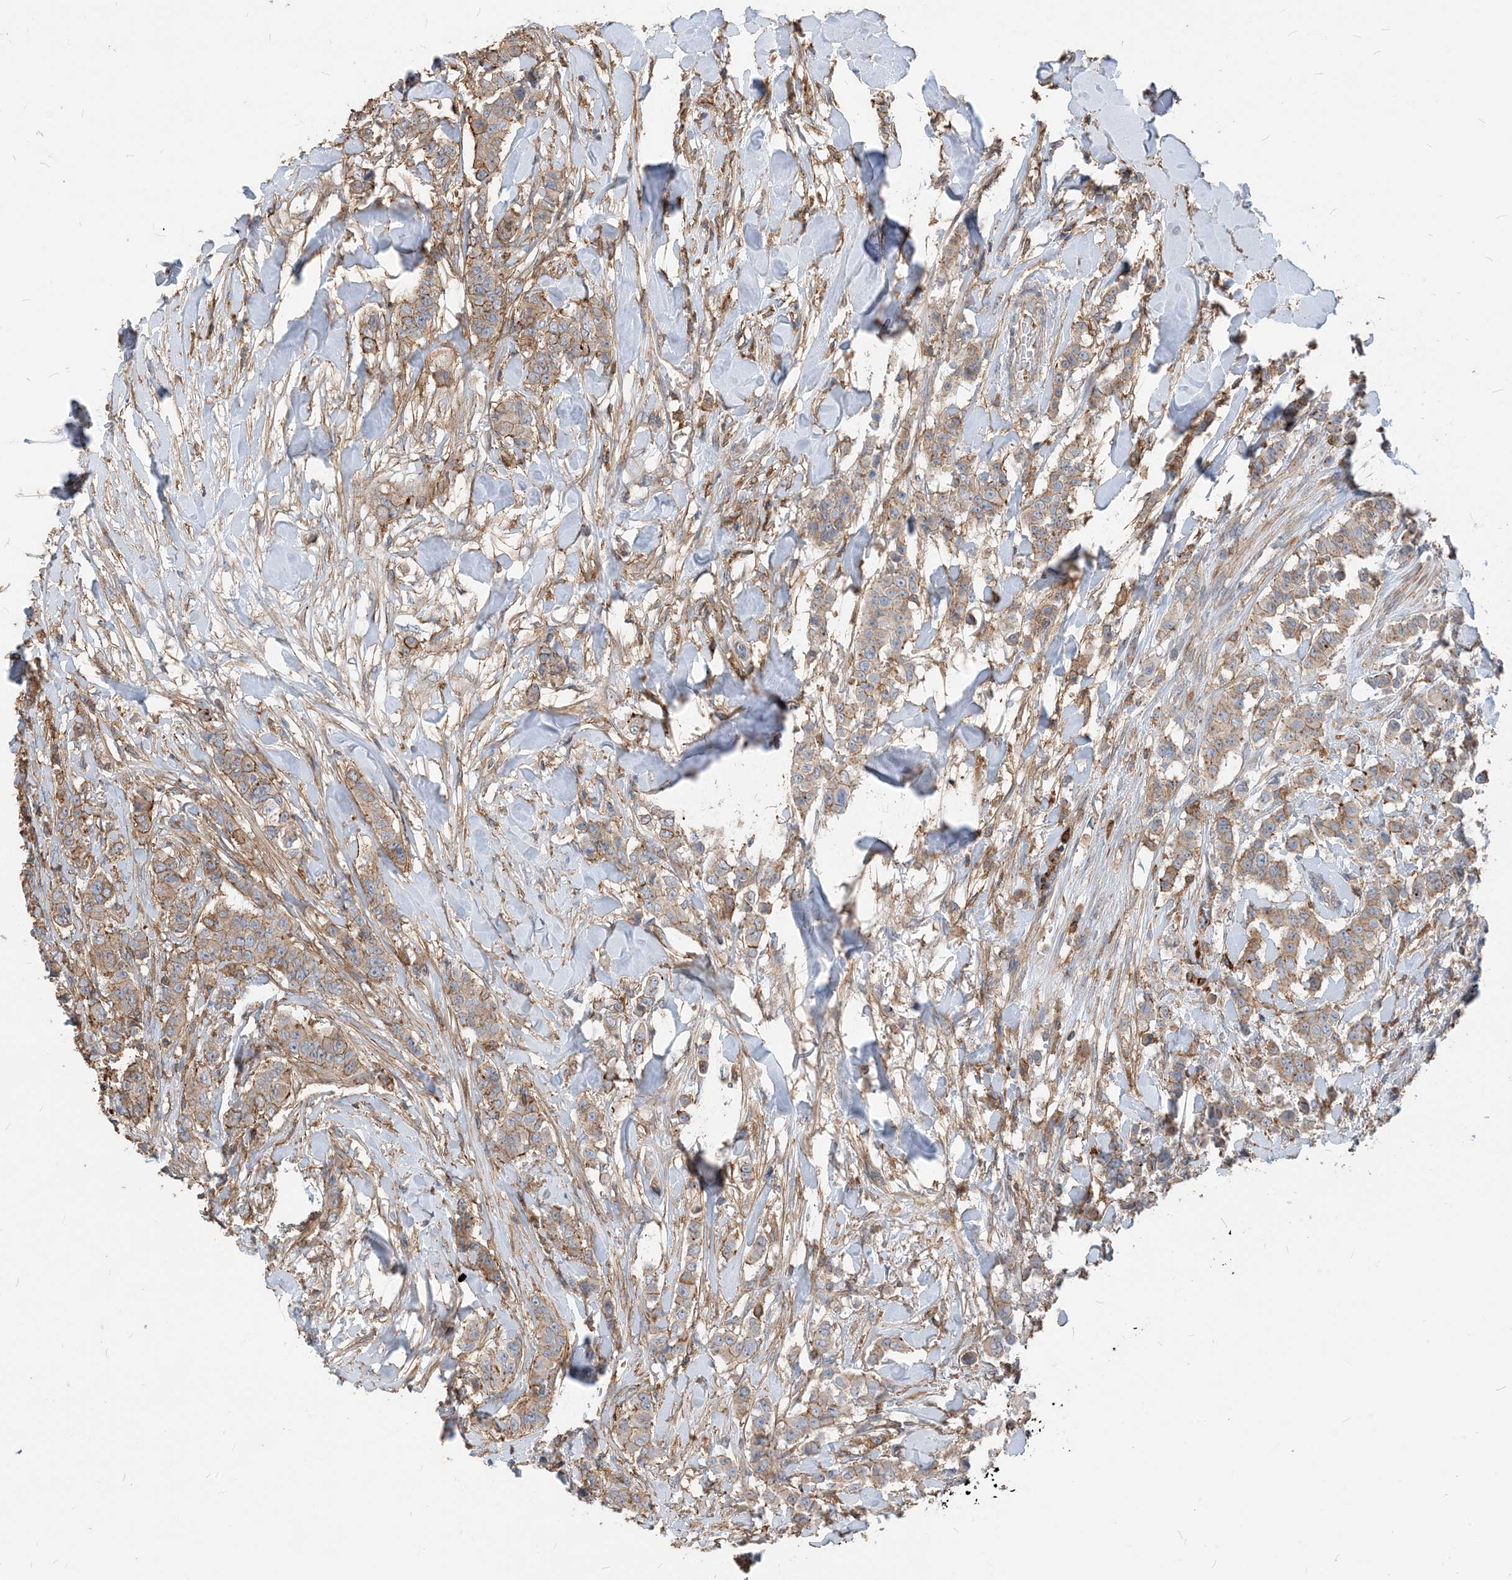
{"staining": {"intensity": "moderate", "quantity": ">75%", "location": "cytoplasmic/membranous"}, "tissue": "breast cancer", "cell_type": "Tumor cells", "image_type": "cancer", "snomed": [{"axis": "morphology", "description": "Duct carcinoma"}, {"axis": "topography", "description": "Breast"}], "caption": "Immunohistochemical staining of breast cancer demonstrates medium levels of moderate cytoplasmic/membranous expression in approximately >75% of tumor cells.", "gene": "PARVG", "patient": {"sex": "female", "age": 40}}